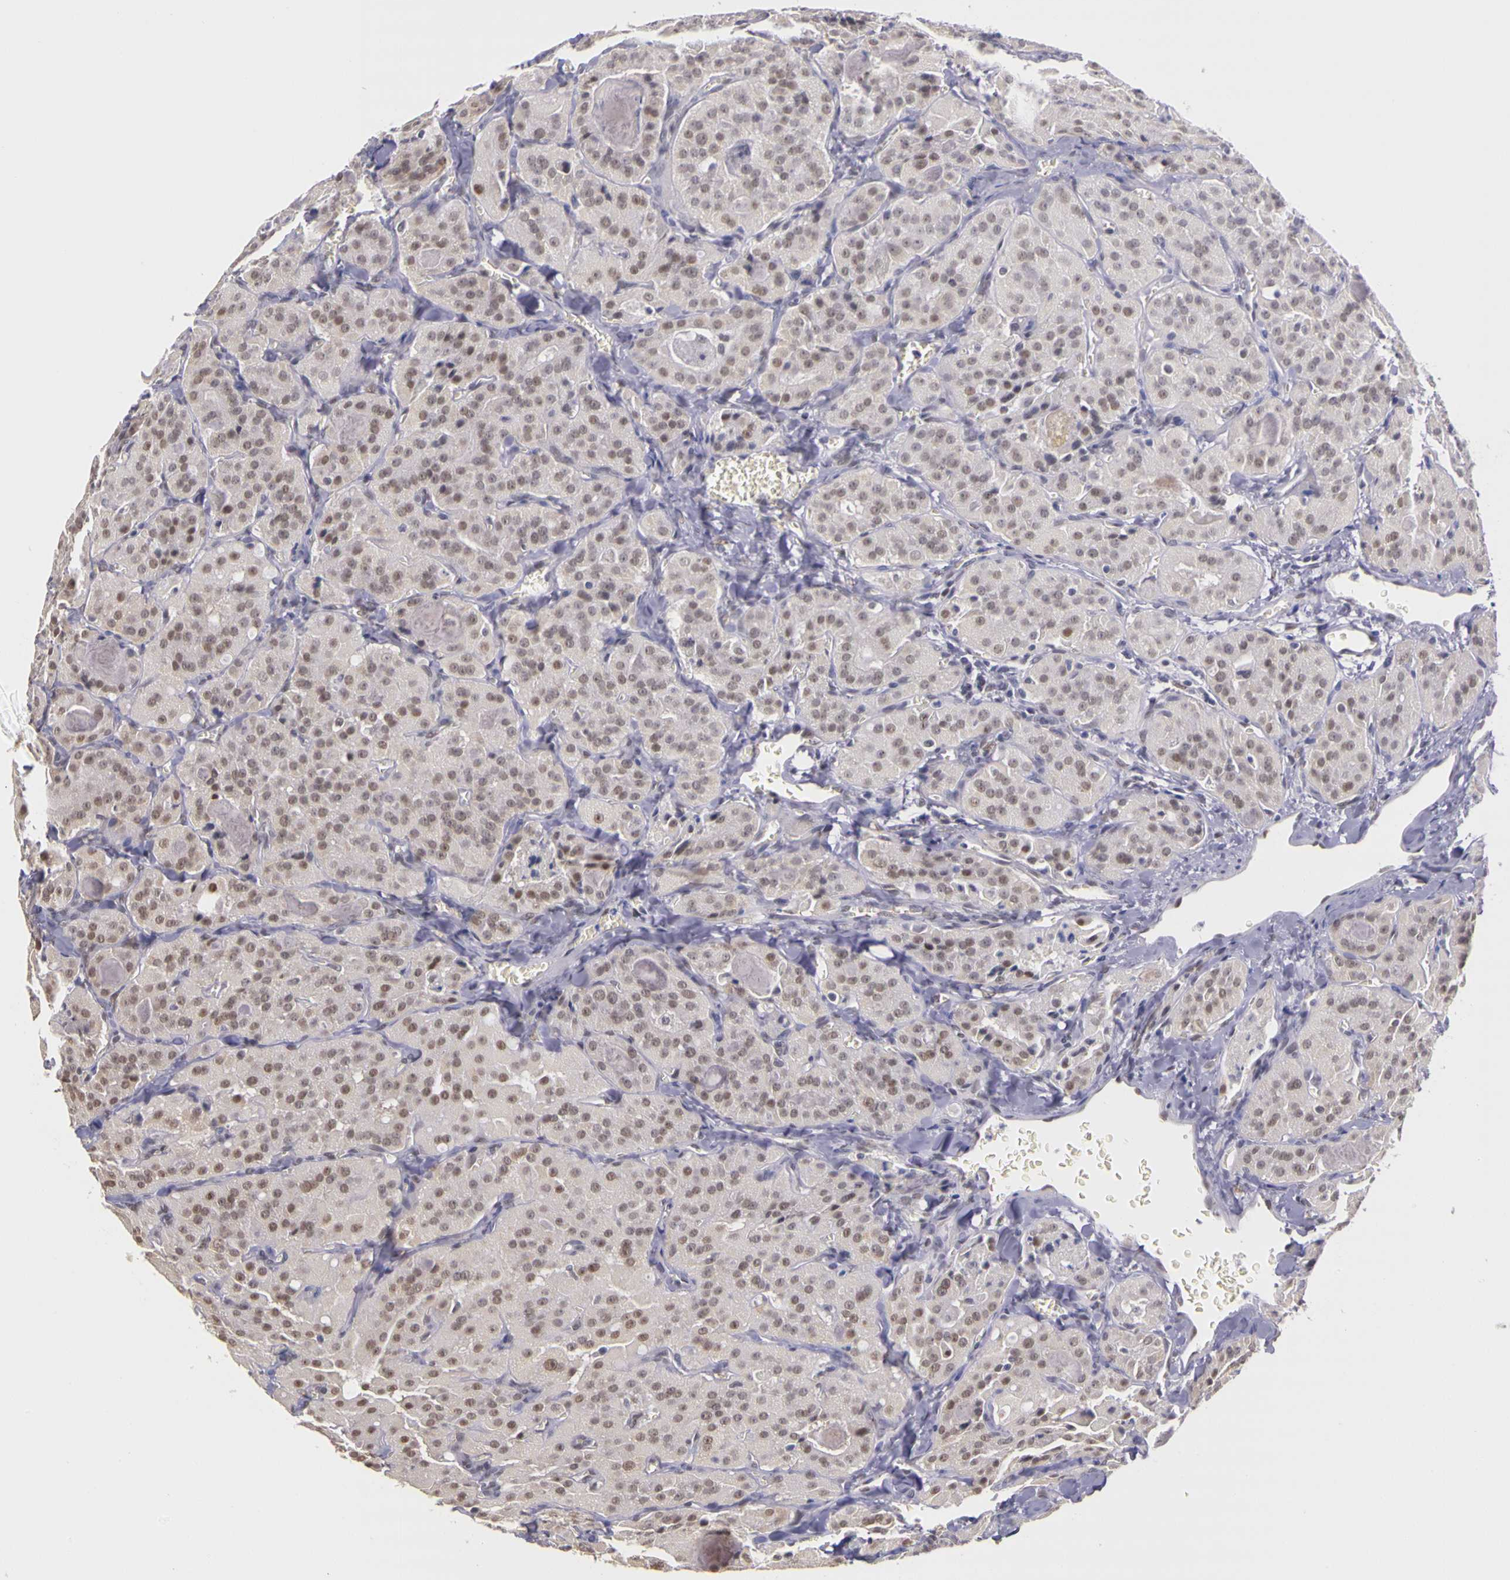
{"staining": {"intensity": "weak", "quantity": "25%-75%", "location": "nuclear"}, "tissue": "thyroid cancer", "cell_type": "Tumor cells", "image_type": "cancer", "snomed": [{"axis": "morphology", "description": "Carcinoma, NOS"}, {"axis": "topography", "description": "Thyroid gland"}], "caption": "Approximately 25%-75% of tumor cells in human thyroid cancer demonstrate weak nuclear protein expression as visualized by brown immunohistochemical staining.", "gene": "WDR13", "patient": {"sex": "male", "age": 76}}